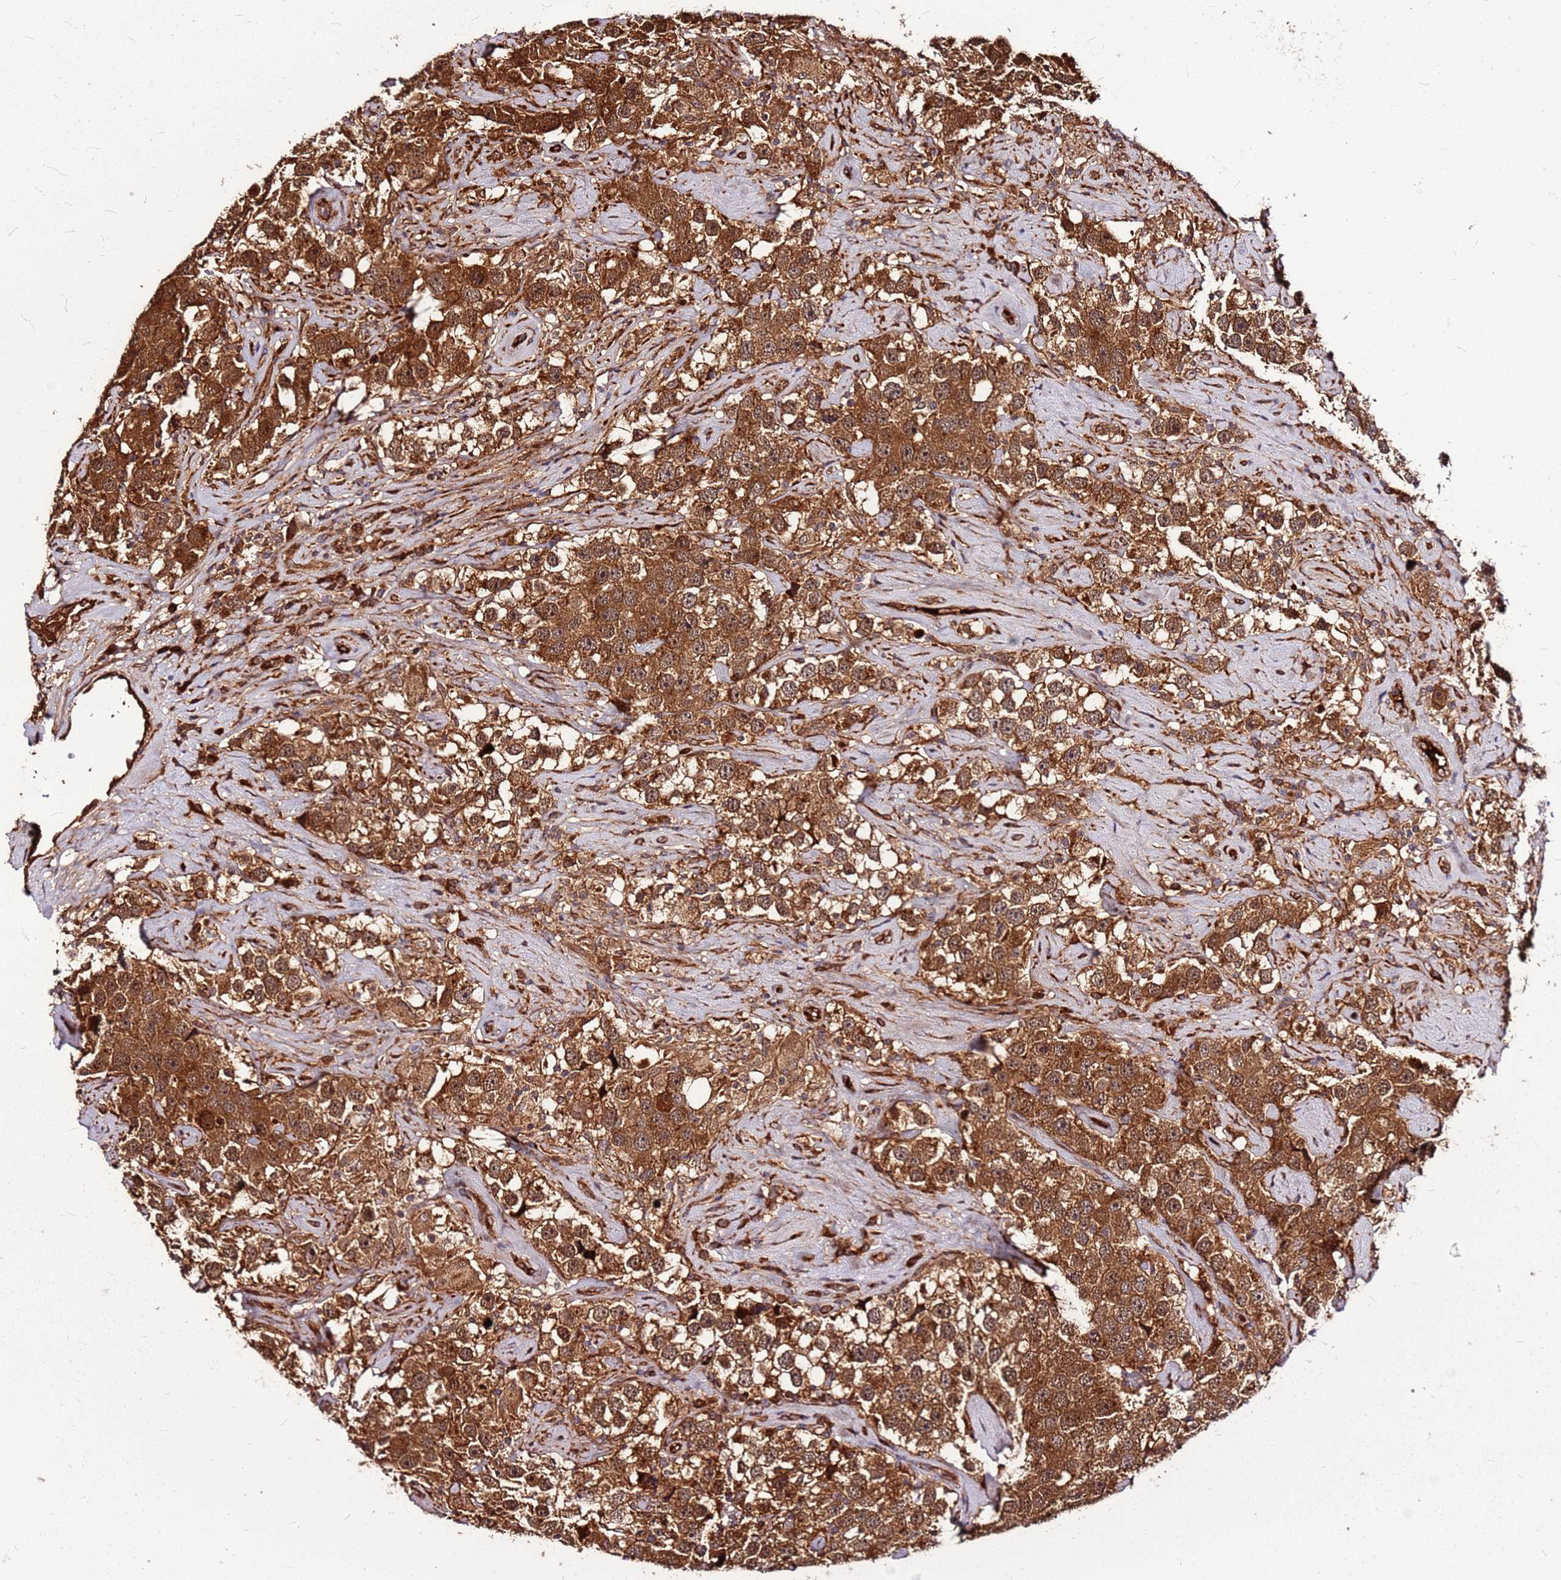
{"staining": {"intensity": "strong", "quantity": ">75%", "location": "cytoplasmic/membranous"}, "tissue": "testis cancer", "cell_type": "Tumor cells", "image_type": "cancer", "snomed": [{"axis": "morphology", "description": "Seminoma, NOS"}, {"axis": "topography", "description": "Testis"}], "caption": "DAB immunohistochemical staining of seminoma (testis) displays strong cytoplasmic/membranous protein staining in approximately >75% of tumor cells.", "gene": "LYPLAL1", "patient": {"sex": "male", "age": 49}}